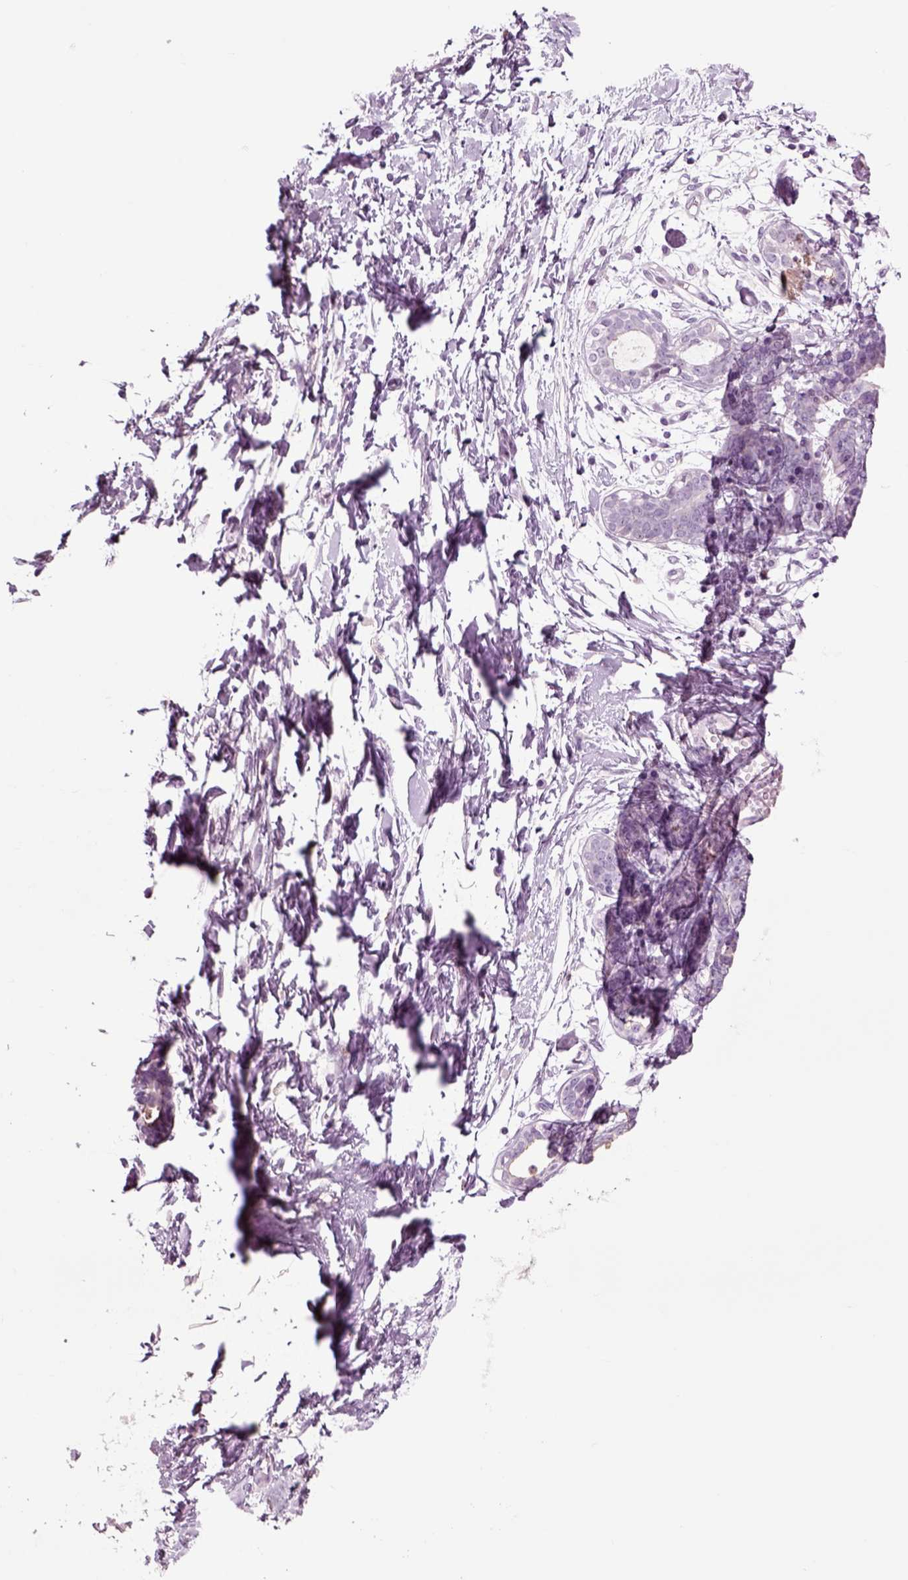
{"staining": {"intensity": "negative", "quantity": "none", "location": "none"}, "tissue": "breast", "cell_type": "Adipocytes", "image_type": "normal", "snomed": [{"axis": "morphology", "description": "Normal tissue, NOS"}, {"axis": "topography", "description": "Breast"}], "caption": "DAB immunohistochemical staining of unremarkable breast demonstrates no significant staining in adipocytes. (DAB (3,3'-diaminobenzidine) IHC, high magnification).", "gene": "CHGB", "patient": {"sex": "female", "age": 37}}